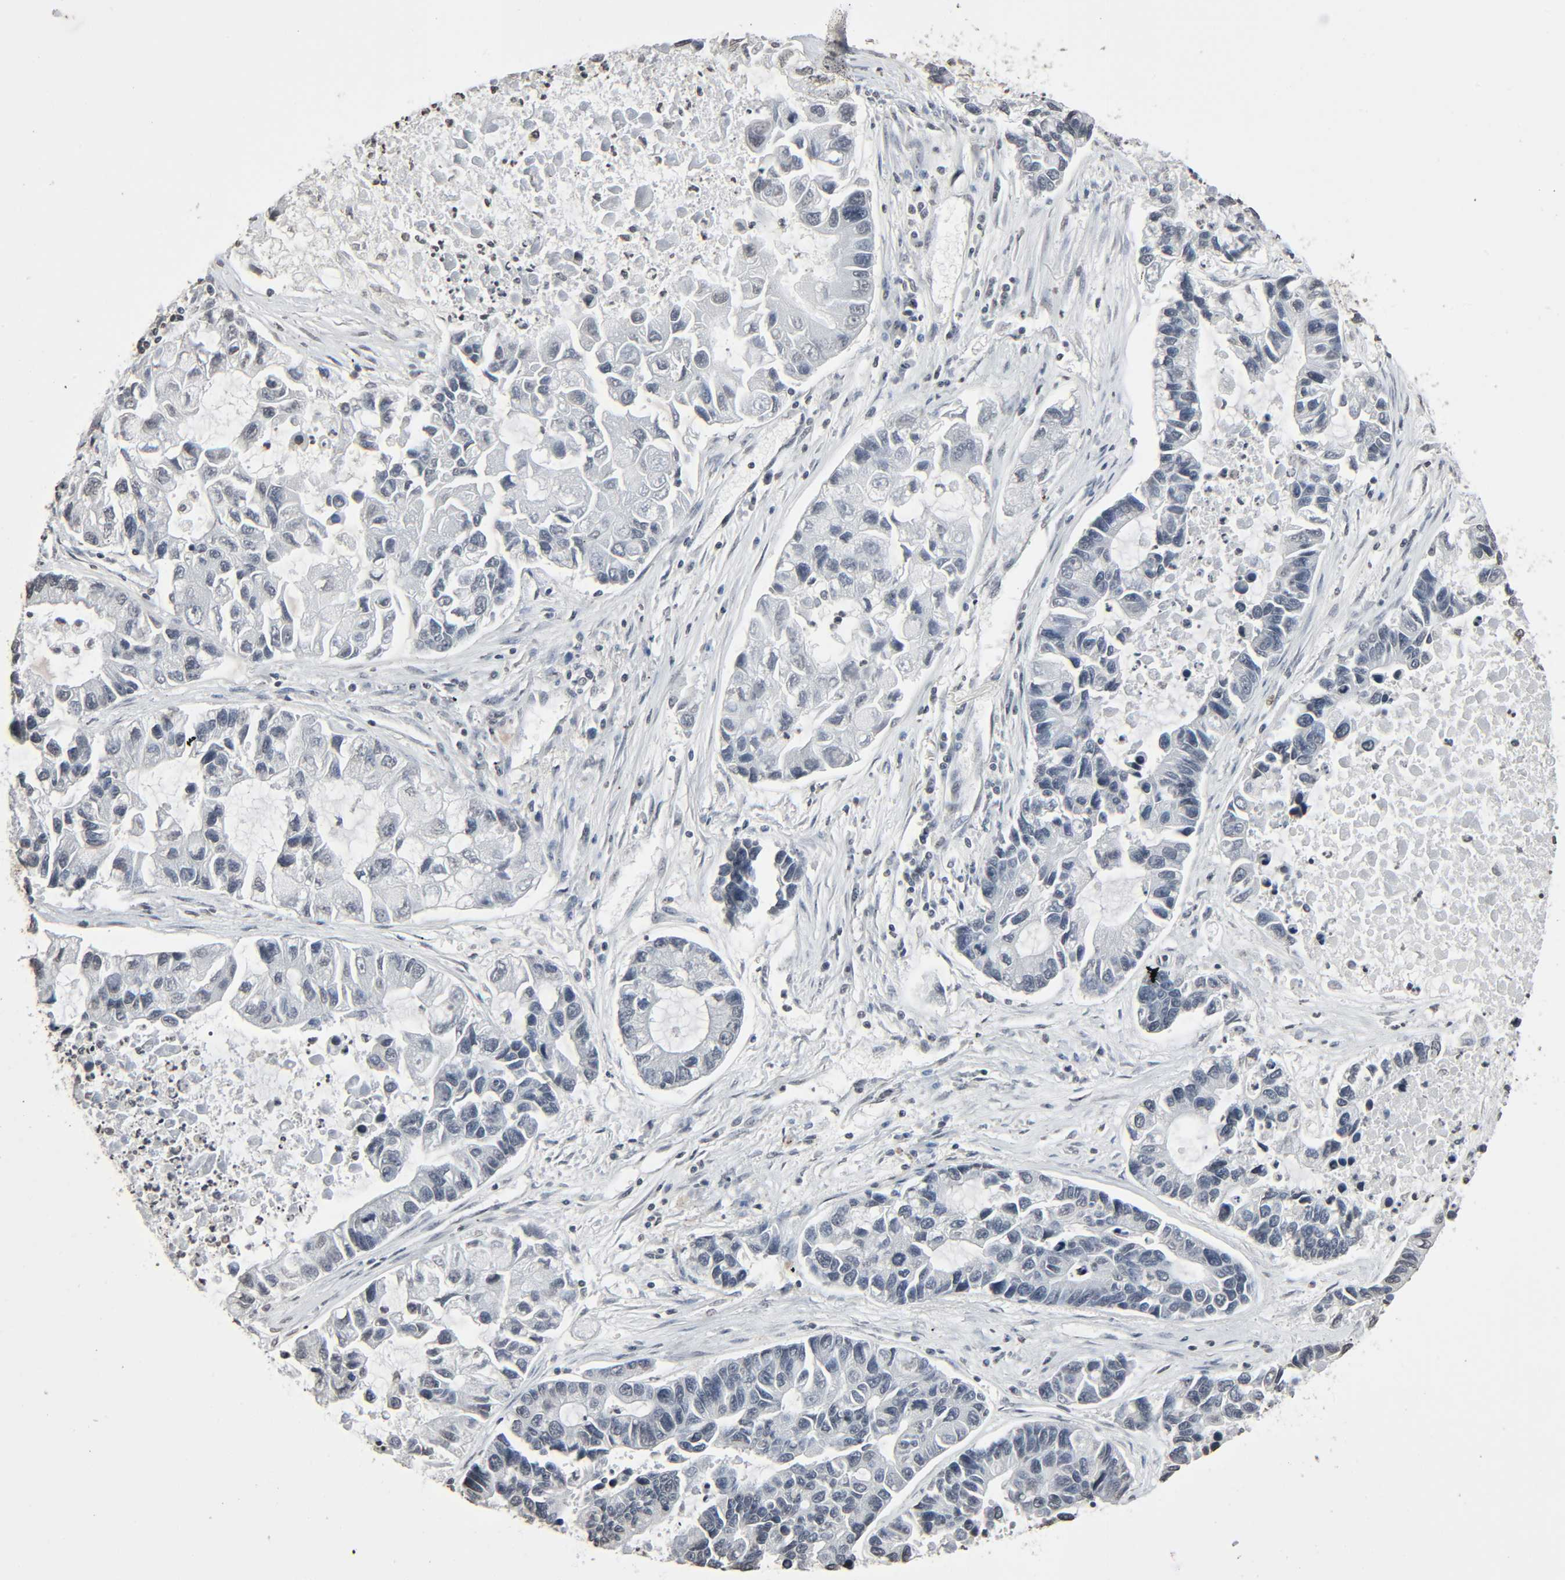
{"staining": {"intensity": "negative", "quantity": "none", "location": "none"}, "tissue": "lung cancer", "cell_type": "Tumor cells", "image_type": "cancer", "snomed": [{"axis": "morphology", "description": "Adenocarcinoma, NOS"}, {"axis": "topography", "description": "Lung"}], "caption": "Tumor cells show no significant protein expression in adenocarcinoma (lung). Brightfield microscopy of IHC stained with DAB (3,3'-diaminobenzidine) (brown) and hematoxylin (blue), captured at high magnification.", "gene": "STK4", "patient": {"sex": "female", "age": 51}}